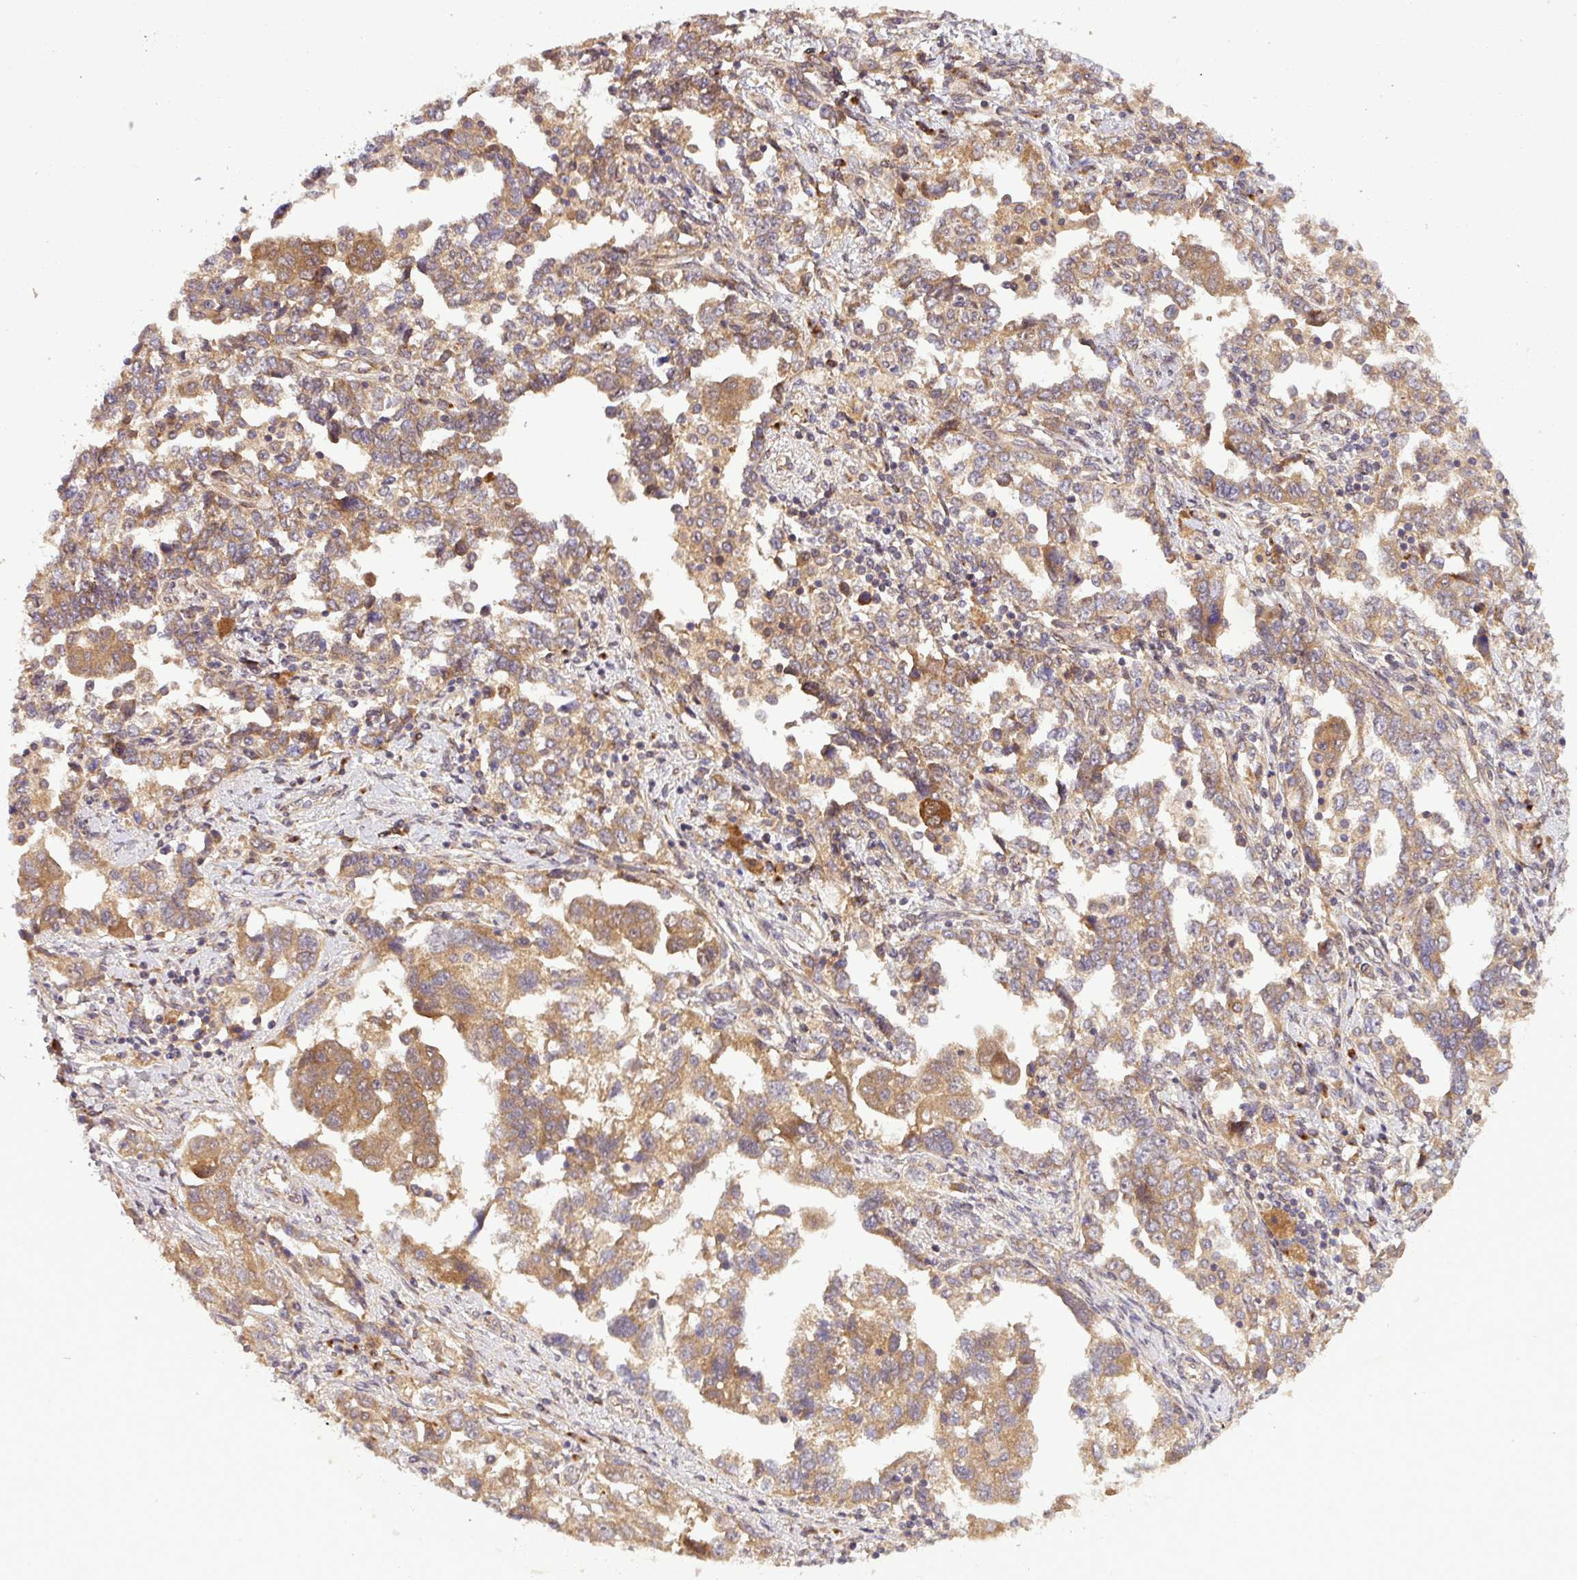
{"staining": {"intensity": "moderate", "quantity": ">75%", "location": "cytoplasmic/membranous"}, "tissue": "ovarian cancer", "cell_type": "Tumor cells", "image_type": "cancer", "snomed": [{"axis": "morphology", "description": "Carcinoma, NOS"}, {"axis": "morphology", "description": "Cystadenocarcinoma, serous, NOS"}, {"axis": "topography", "description": "Ovary"}], "caption": "Protein staining of ovarian cancer tissue demonstrates moderate cytoplasmic/membranous expression in about >75% of tumor cells.", "gene": "ART1", "patient": {"sex": "female", "age": 69}}